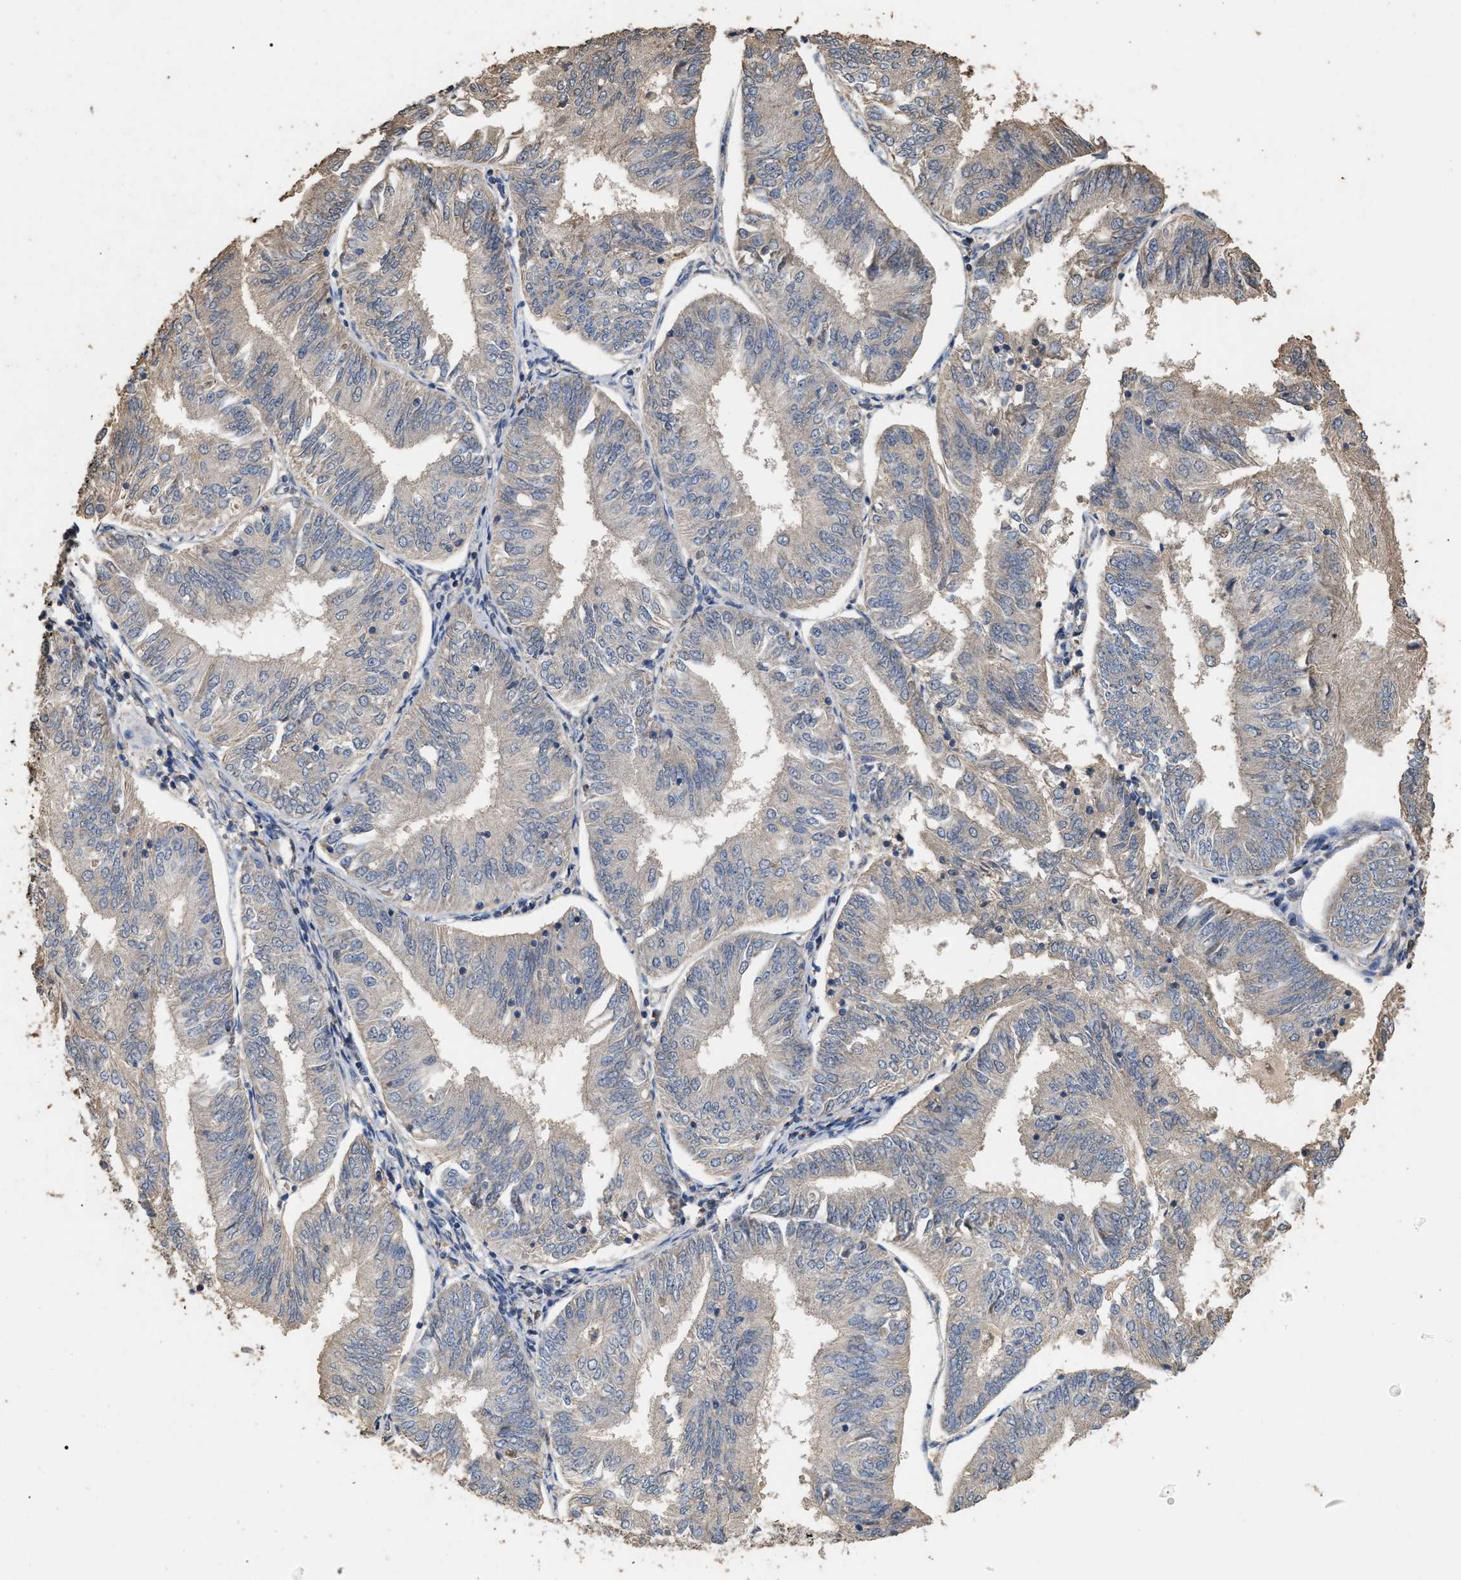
{"staining": {"intensity": "weak", "quantity": "<25%", "location": "cytoplasmic/membranous"}, "tissue": "endometrial cancer", "cell_type": "Tumor cells", "image_type": "cancer", "snomed": [{"axis": "morphology", "description": "Adenocarcinoma, NOS"}, {"axis": "topography", "description": "Endometrium"}], "caption": "This is an immunohistochemistry image of endometrial adenocarcinoma. There is no staining in tumor cells.", "gene": "HTRA3", "patient": {"sex": "female", "age": 58}}